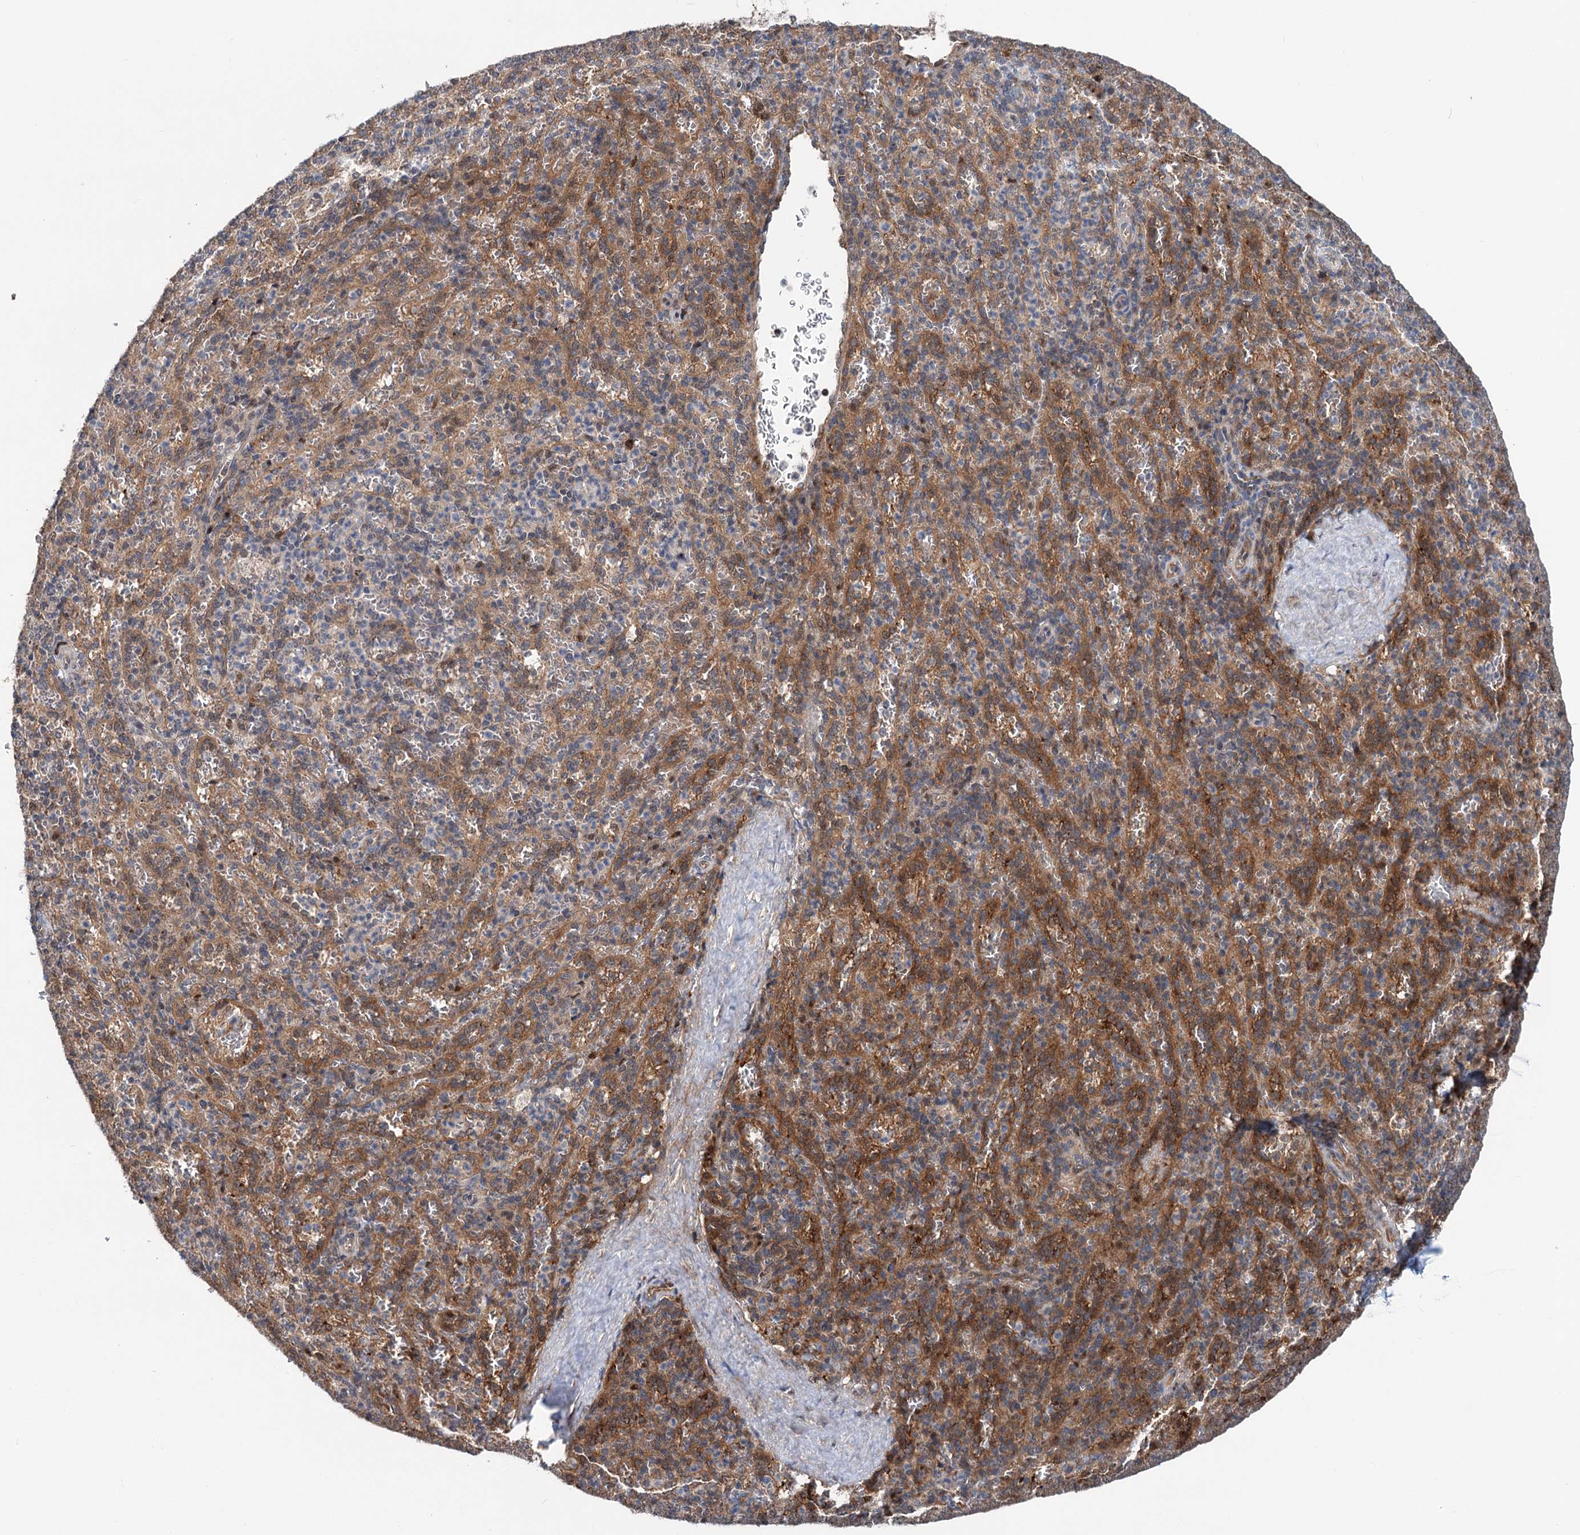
{"staining": {"intensity": "moderate", "quantity": "<25%", "location": "cytoplasmic/membranous"}, "tissue": "spleen", "cell_type": "Cells in red pulp", "image_type": "normal", "snomed": [{"axis": "morphology", "description": "Normal tissue, NOS"}, {"axis": "topography", "description": "Spleen"}], "caption": "Spleen stained with immunohistochemistry exhibits moderate cytoplasmic/membranous staining in approximately <25% of cells in red pulp.", "gene": "GPBP1", "patient": {"sex": "female", "age": 21}}